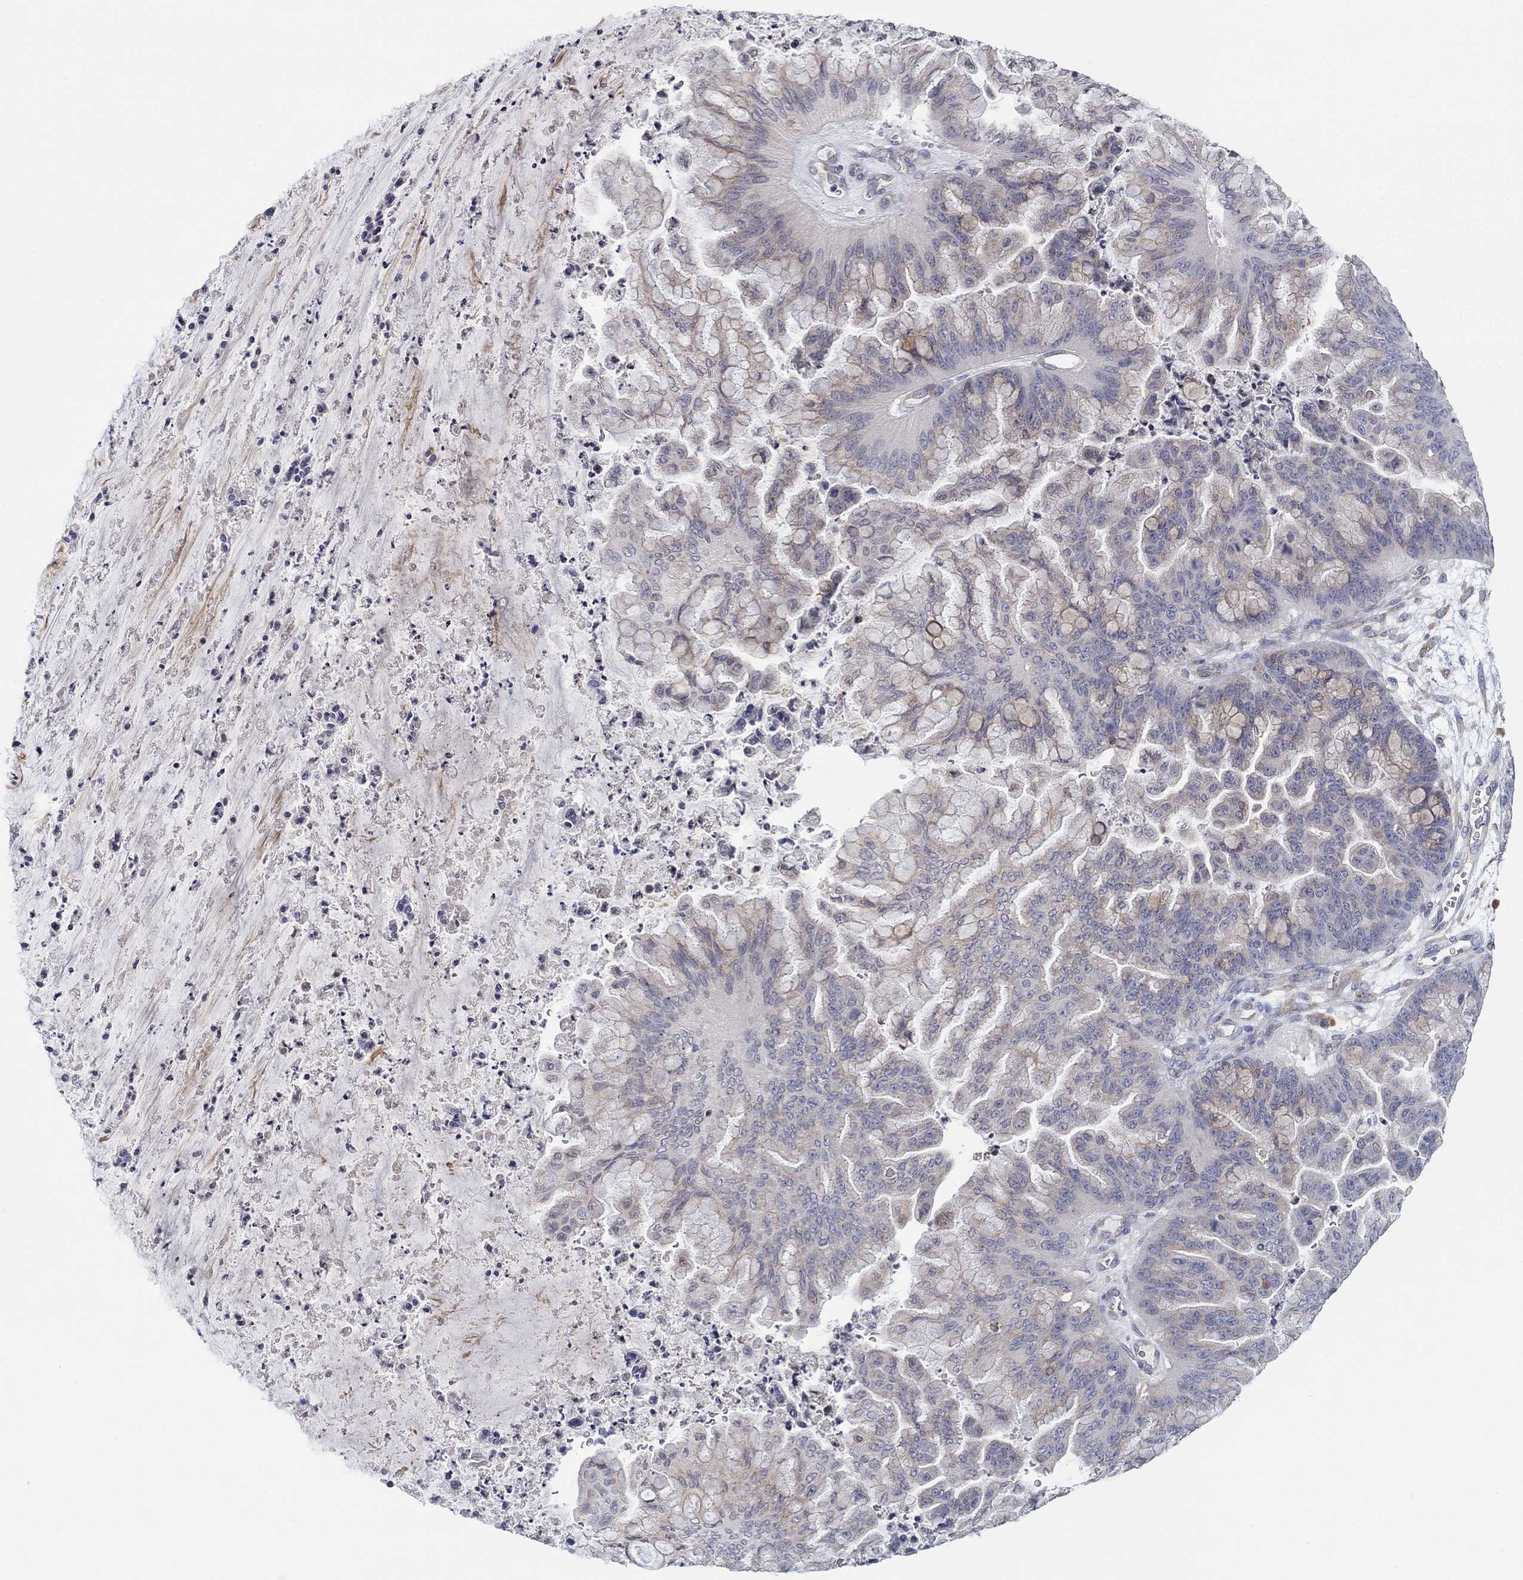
{"staining": {"intensity": "weak", "quantity": "25%-75%", "location": "cytoplasmic/membranous"}, "tissue": "ovarian cancer", "cell_type": "Tumor cells", "image_type": "cancer", "snomed": [{"axis": "morphology", "description": "Cystadenocarcinoma, mucinous, NOS"}, {"axis": "topography", "description": "Ovary"}], "caption": "Brown immunohistochemical staining in human ovarian mucinous cystadenocarcinoma demonstrates weak cytoplasmic/membranous expression in approximately 25%-75% of tumor cells. Ihc stains the protein in brown and the nuclei are stained blue.", "gene": "ERMP1", "patient": {"sex": "female", "age": 67}}